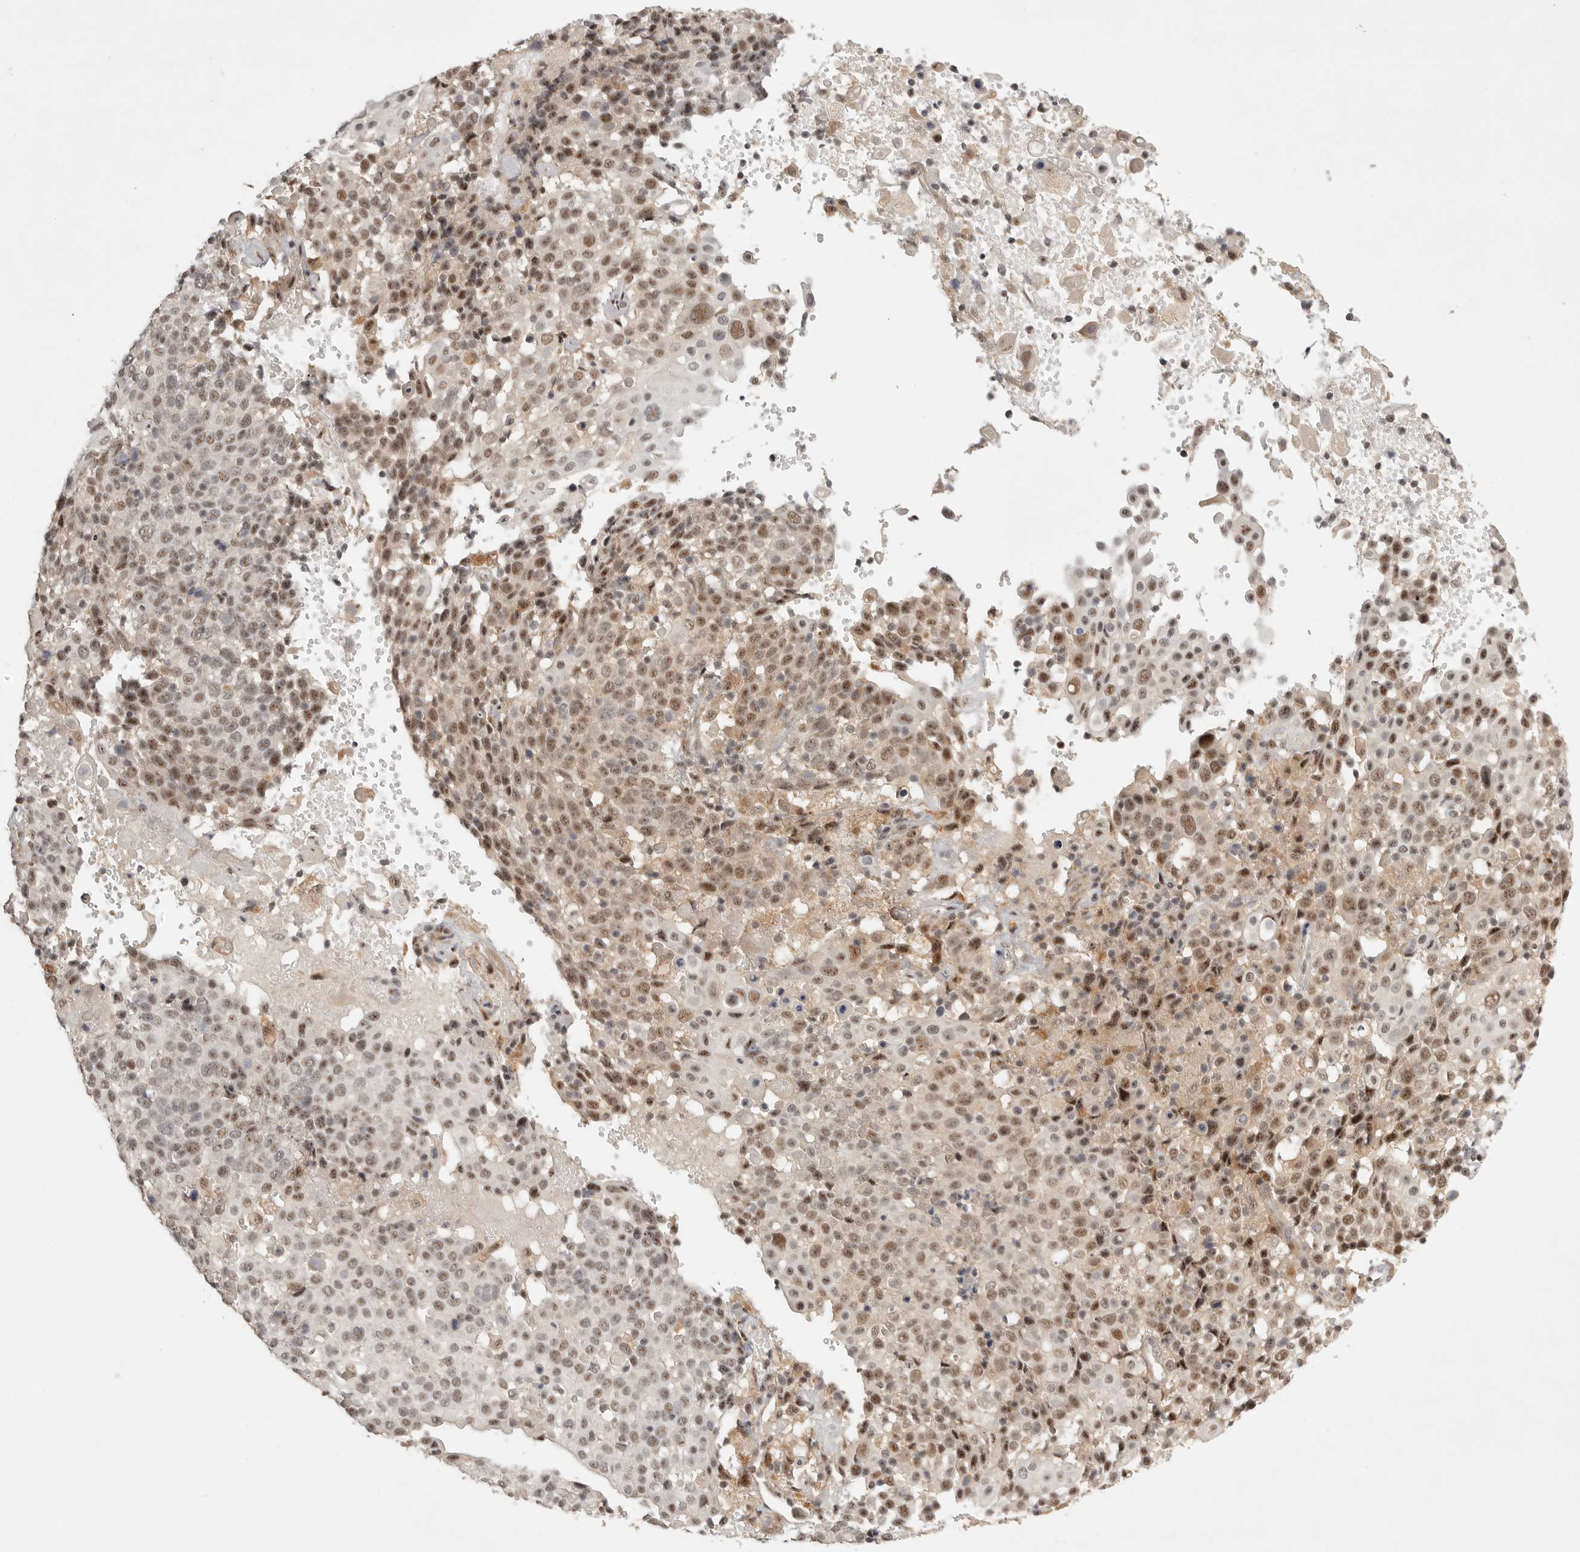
{"staining": {"intensity": "moderate", "quantity": ">75%", "location": "nuclear"}, "tissue": "cervical cancer", "cell_type": "Tumor cells", "image_type": "cancer", "snomed": [{"axis": "morphology", "description": "Squamous cell carcinoma, NOS"}, {"axis": "topography", "description": "Cervix"}], "caption": "A brown stain highlights moderate nuclear staining of a protein in cervical cancer tumor cells.", "gene": "POMP", "patient": {"sex": "female", "age": 74}}